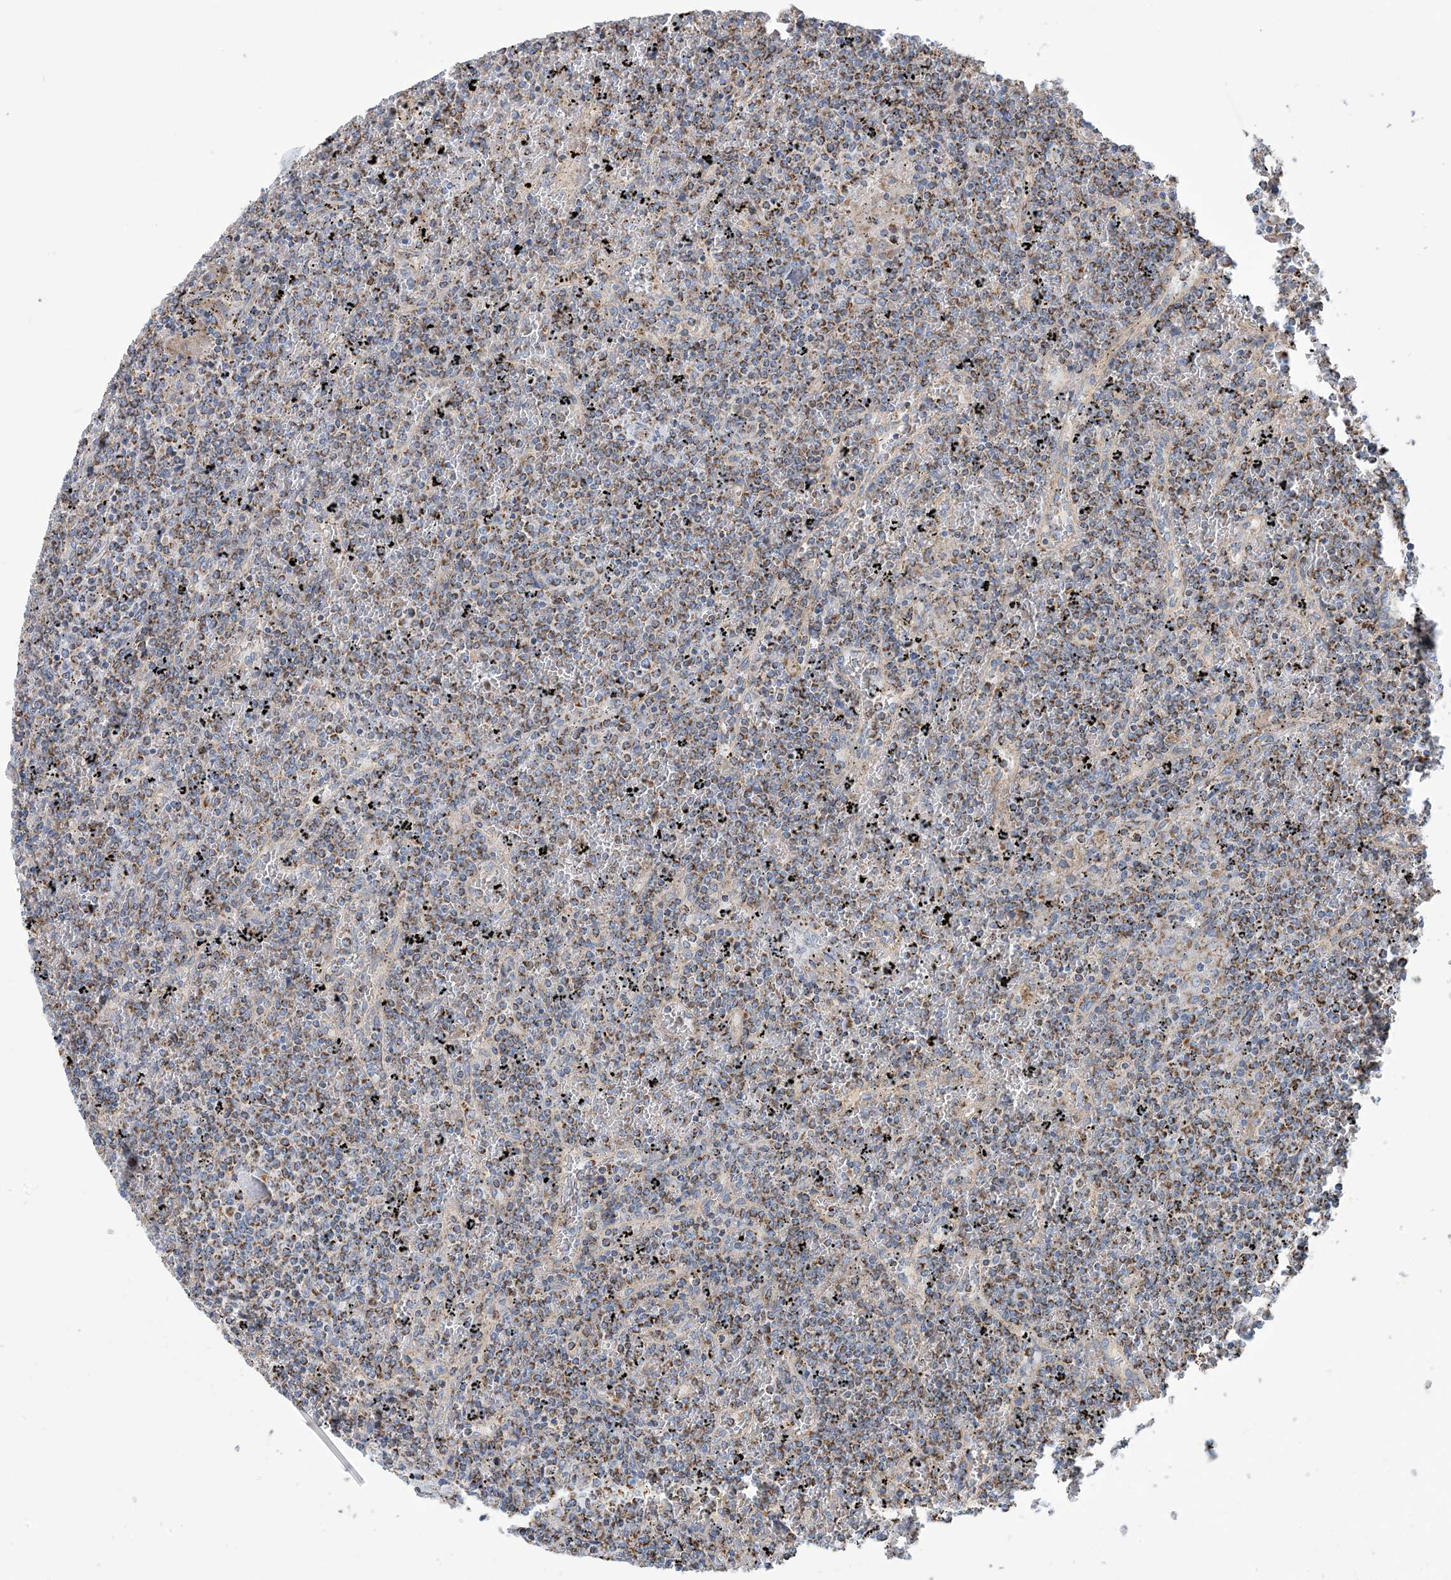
{"staining": {"intensity": "moderate", "quantity": "25%-75%", "location": "cytoplasmic/membranous"}, "tissue": "lymphoma", "cell_type": "Tumor cells", "image_type": "cancer", "snomed": [{"axis": "morphology", "description": "Malignant lymphoma, non-Hodgkin's type, Low grade"}, {"axis": "topography", "description": "Spleen"}], "caption": "DAB immunohistochemical staining of human lymphoma reveals moderate cytoplasmic/membranous protein staining in approximately 25%-75% of tumor cells. Using DAB (brown) and hematoxylin (blue) stains, captured at high magnification using brightfield microscopy.", "gene": "PHOSPHO2", "patient": {"sex": "female", "age": 19}}